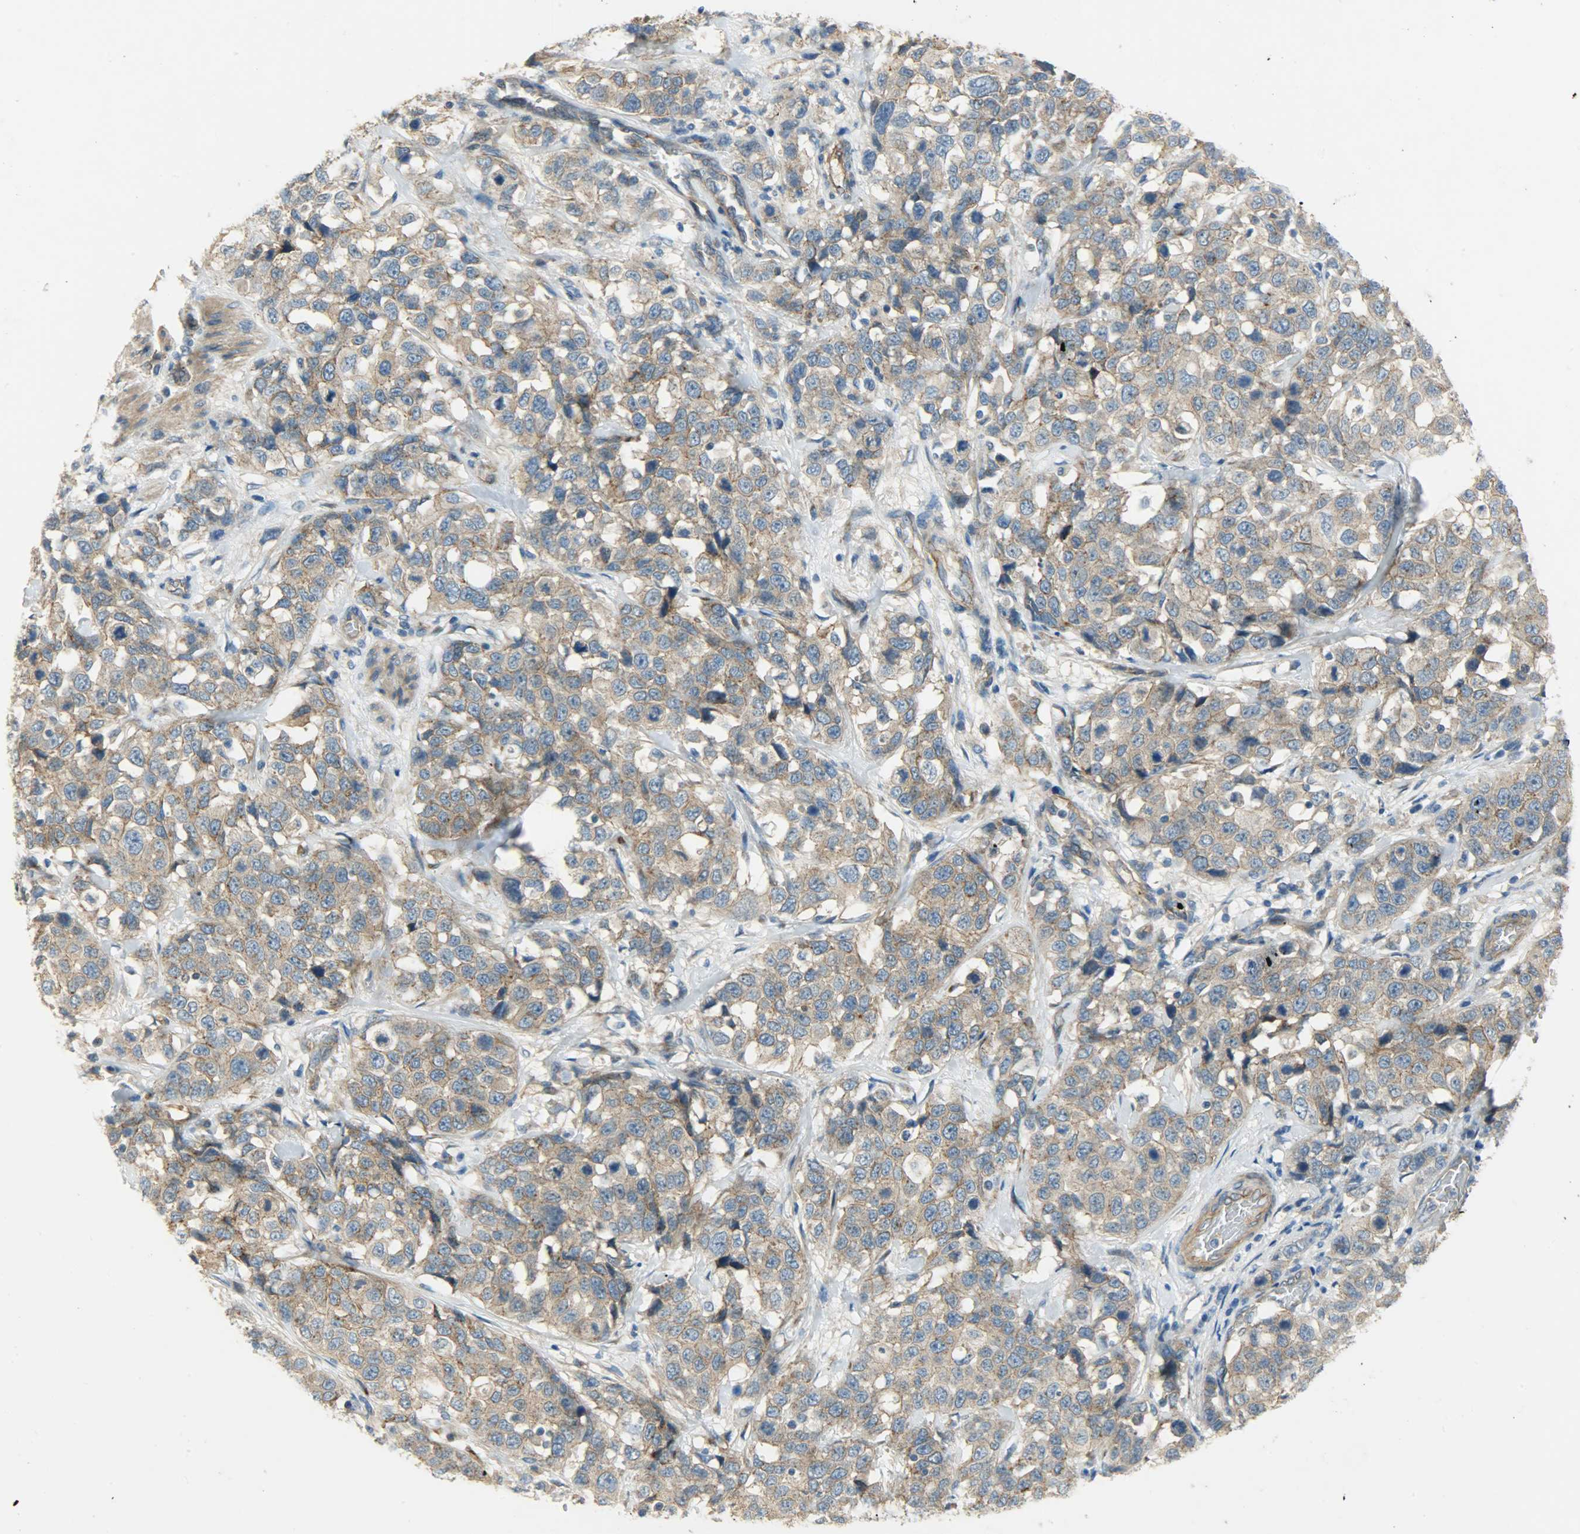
{"staining": {"intensity": "moderate", "quantity": ">75%", "location": "cytoplasmic/membranous"}, "tissue": "stomach cancer", "cell_type": "Tumor cells", "image_type": "cancer", "snomed": [{"axis": "morphology", "description": "Normal tissue, NOS"}, {"axis": "morphology", "description": "Adenocarcinoma, NOS"}, {"axis": "topography", "description": "Stomach"}], "caption": "Immunohistochemistry (IHC) staining of stomach adenocarcinoma, which exhibits medium levels of moderate cytoplasmic/membranous positivity in about >75% of tumor cells indicating moderate cytoplasmic/membranous protein staining. The staining was performed using DAB (3,3'-diaminobenzidine) (brown) for protein detection and nuclei were counterstained in hematoxylin (blue).", "gene": "KIAA1217", "patient": {"sex": "male", "age": 48}}